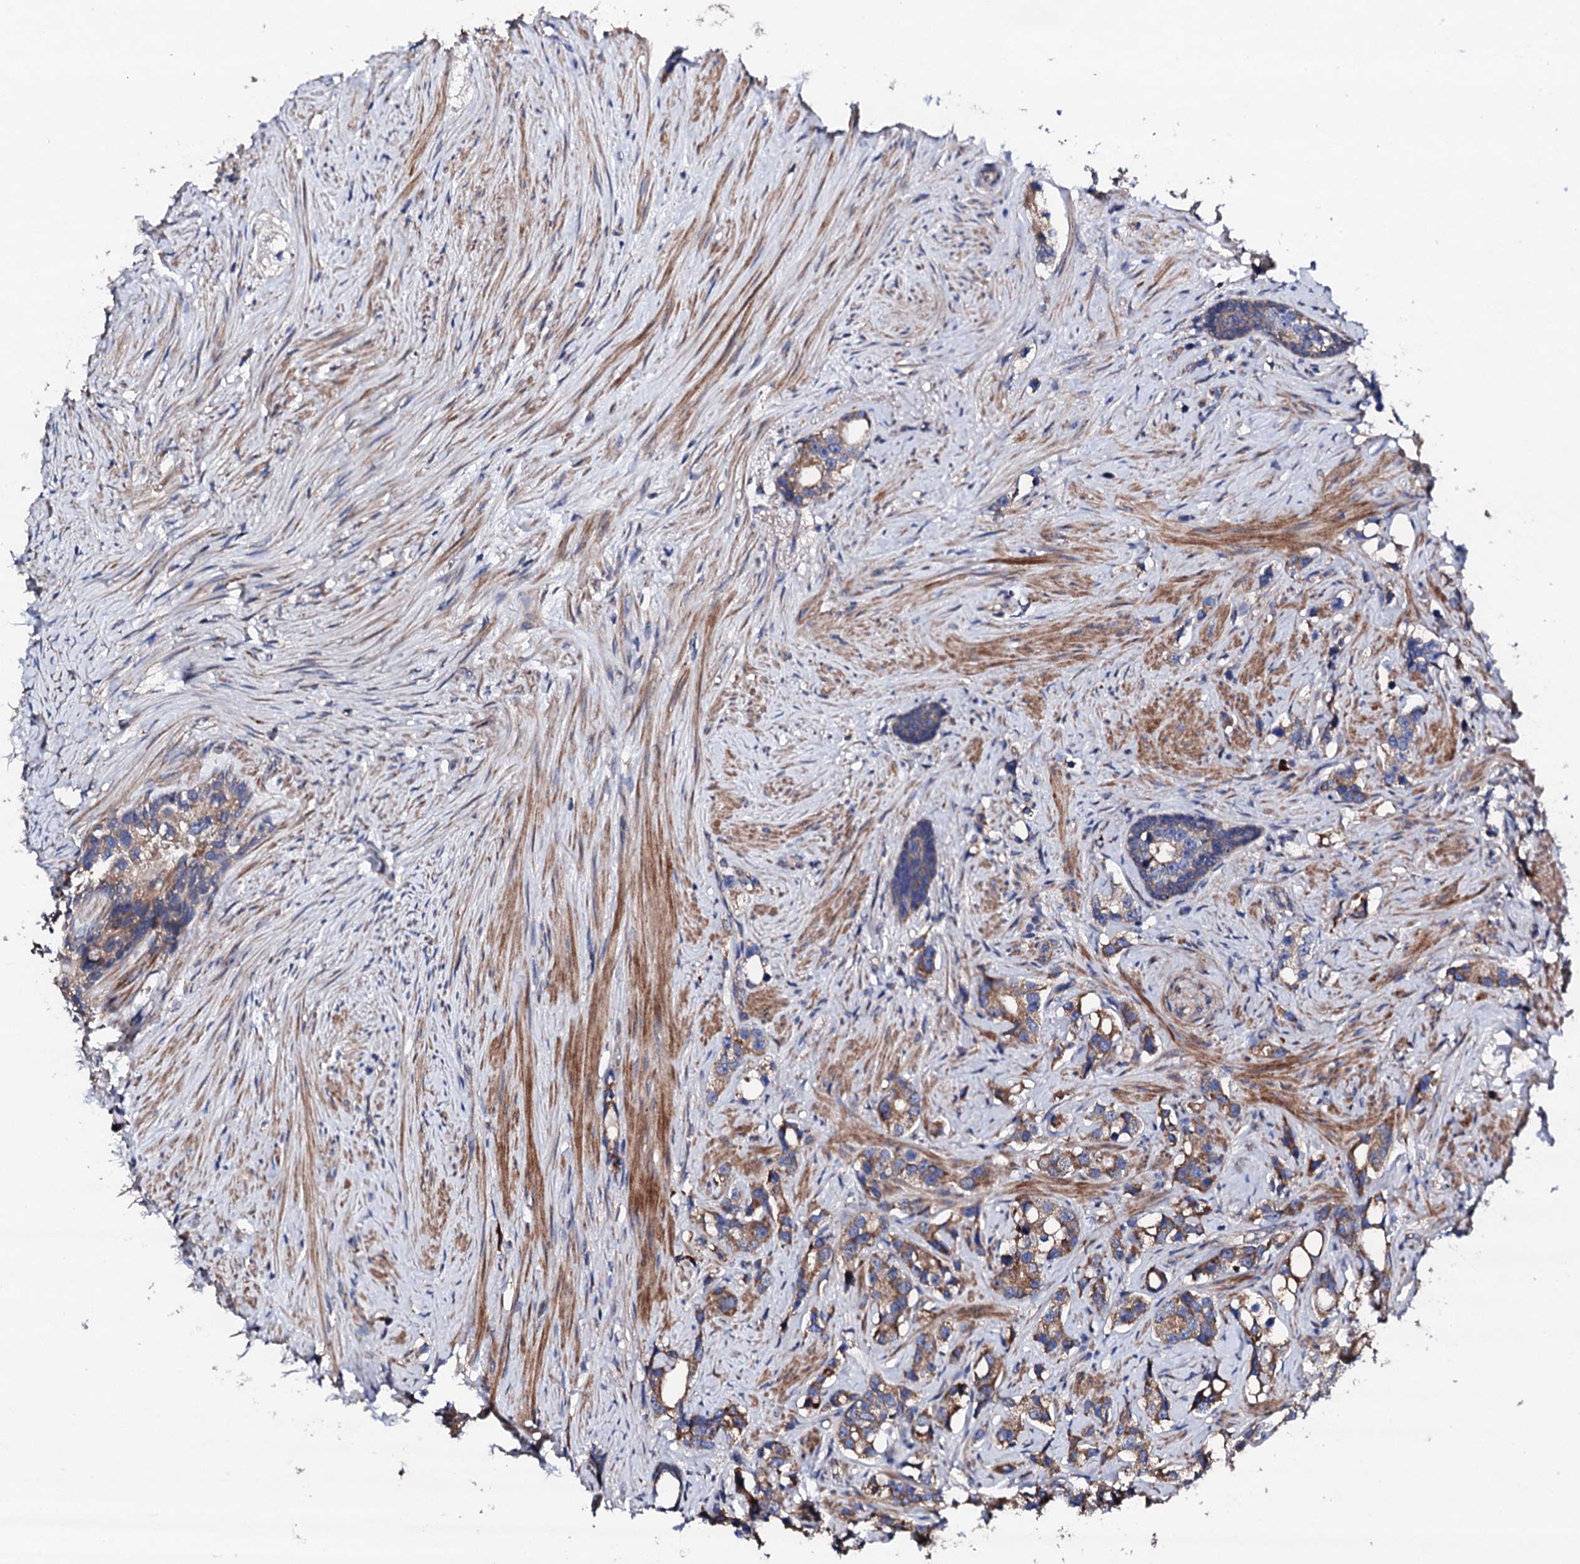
{"staining": {"intensity": "moderate", "quantity": ">75%", "location": "cytoplasmic/membranous"}, "tissue": "prostate cancer", "cell_type": "Tumor cells", "image_type": "cancer", "snomed": [{"axis": "morphology", "description": "Adenocarcinoma, High grade"}, {"axis": "topography", "description": "Prostate"}], "caption": "High-grade adenocarcinoma (prostate) stained with IHC reveals moderate cytoplasmic/membranous expression in about >75% of tumor cells.", "gene": "LIPT2", "patient": {"sex": "male", "age": 63}}